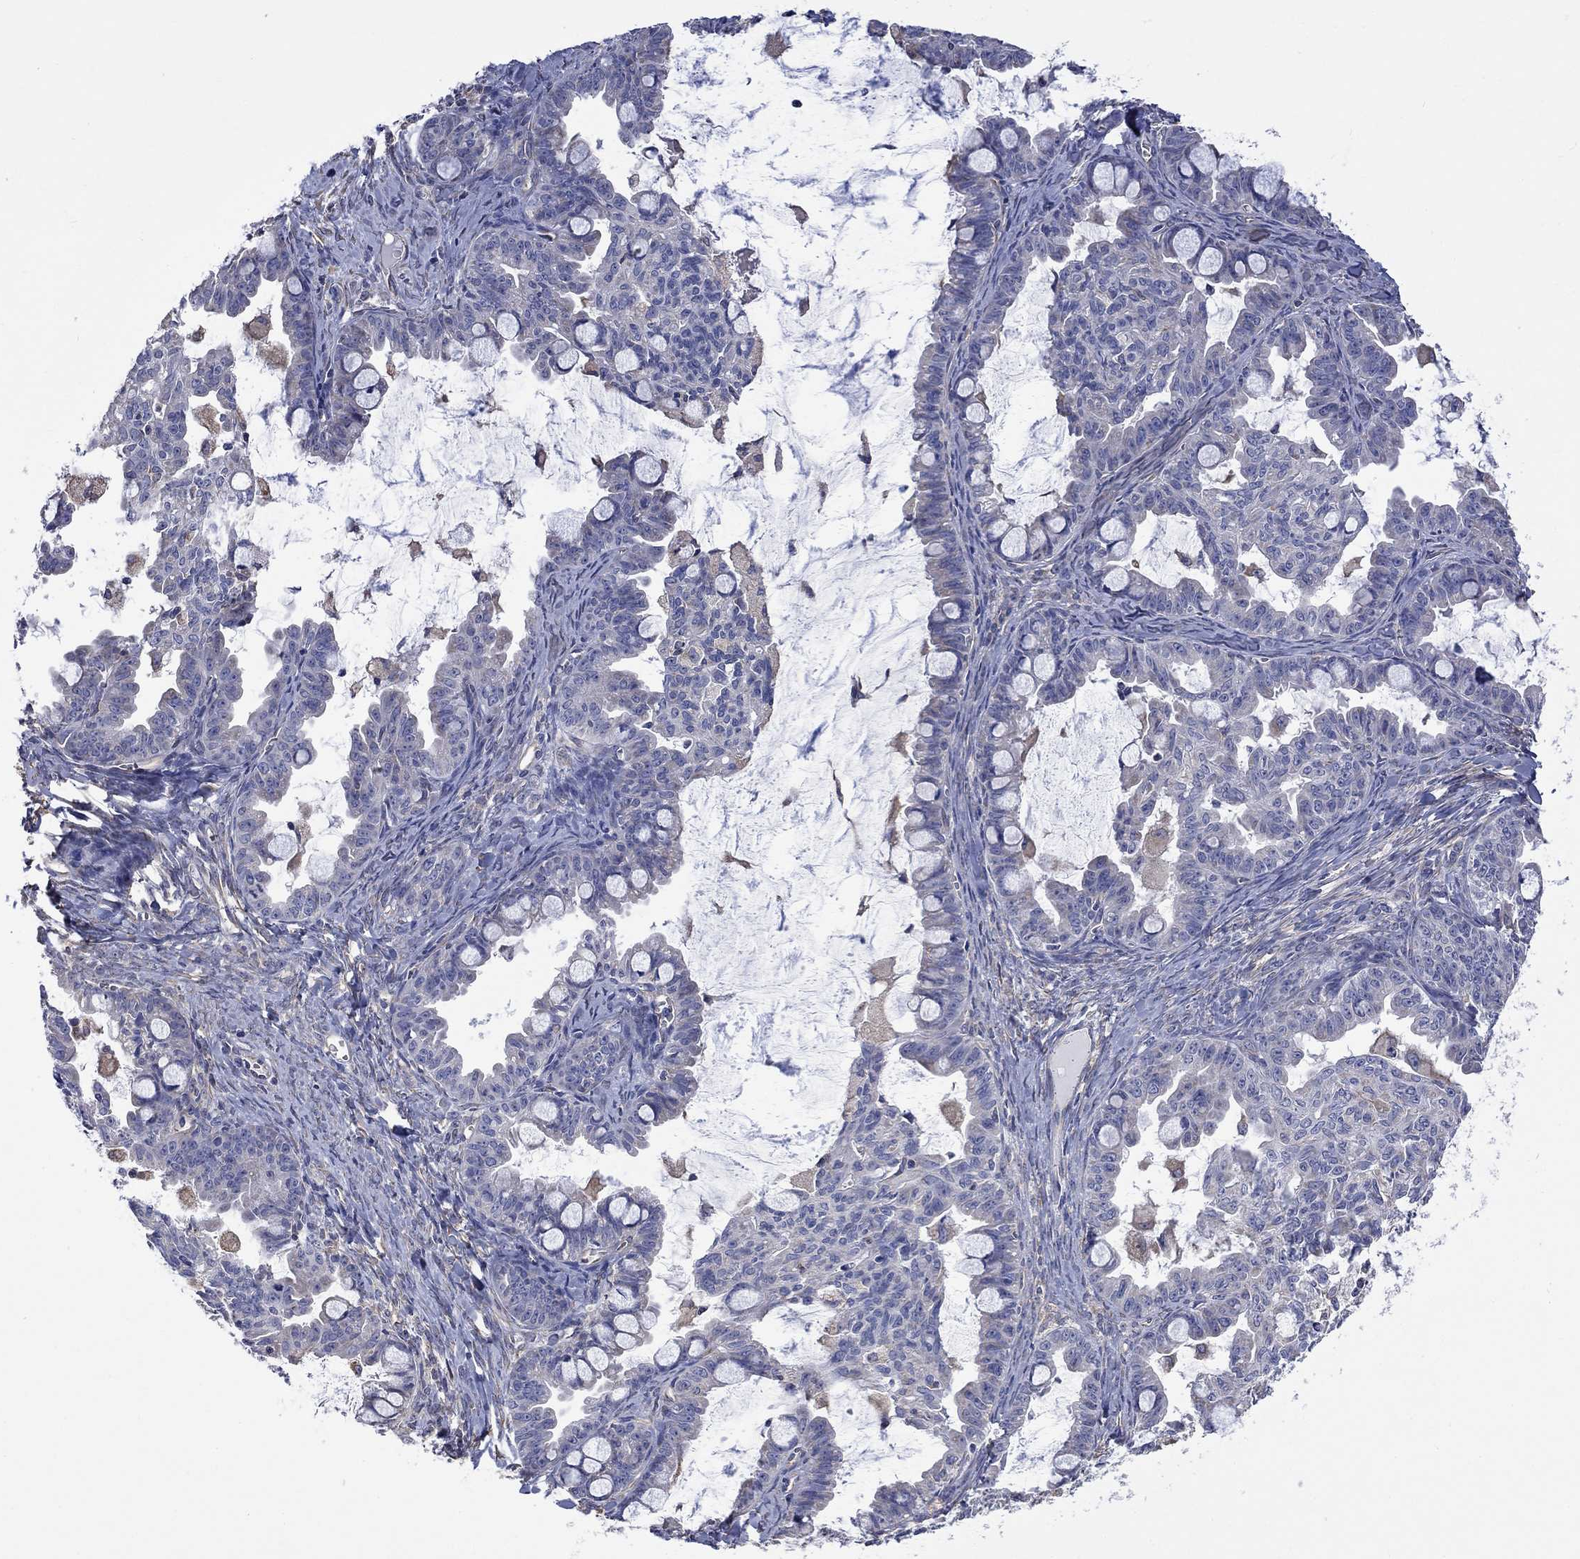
{"staining": {"intensity": "negative", "quantity": "none", "location": "none"}, "tissue": "ovarian cancer", "cell_type": "Tumor cells", "image_type": "cancer", "snomed": [{"axis": "morphology", "description": "Cystadenocarcinoma, mucinous, NOS"}, {"axis": "topography", "description": "Ovary"}], "caption": "The histopathology image reveals no staining of tumor cells in ovarian cancer.", "gene": "CAMKK2", "patient": {"sex": "female", "age": 63}}